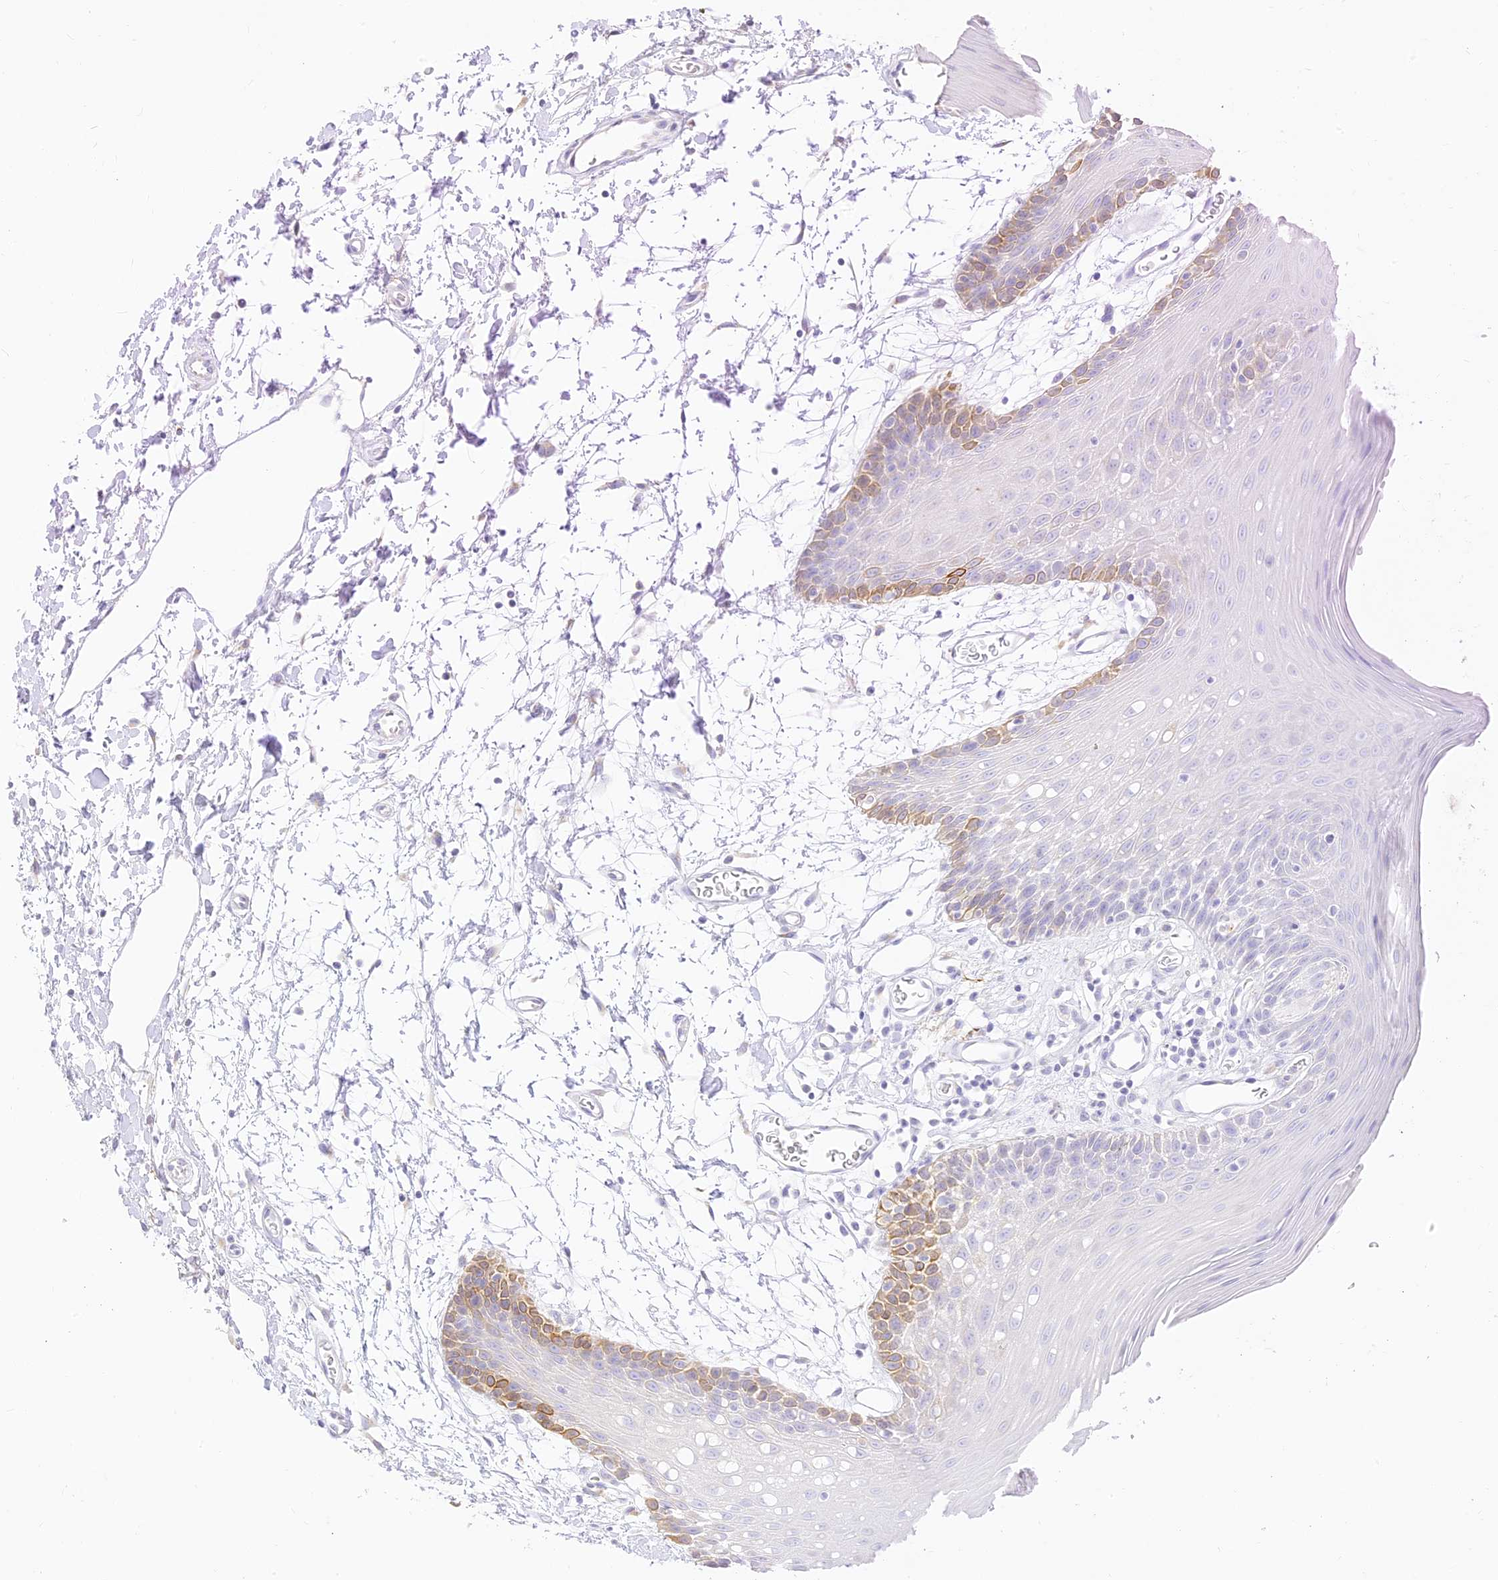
{"staining": {"intensity": "moderate", "quantity": "<25%", "location": "cytoplasmic/membranous"}, "tissue": "oral mucosa", "cell_type": "Squamous epithelial cells", "image_type": "normal", "snomed": [{"axis": "morphology", "description": "Normal tissue, NOS"}, {"axis": "topography", "description": "Skeletal muscle"}, {"axis": "topography", "description": "Oral tissue"}, {"axis": "topography", "description": "Salivary gland"}, {"axis": "topography", "description": "Peripheral nerve tissue"}], "caption": "Immunohistochemistry (IHC) image of unremarkable human oral mucosa stained for a protein (brown), which reveals low levels of moderate cytoplasmic/membranous staining in about <25% of squamous epithelial cells.", "gene": "SEC13", "patient": {"sex": "male", "age": 54}}